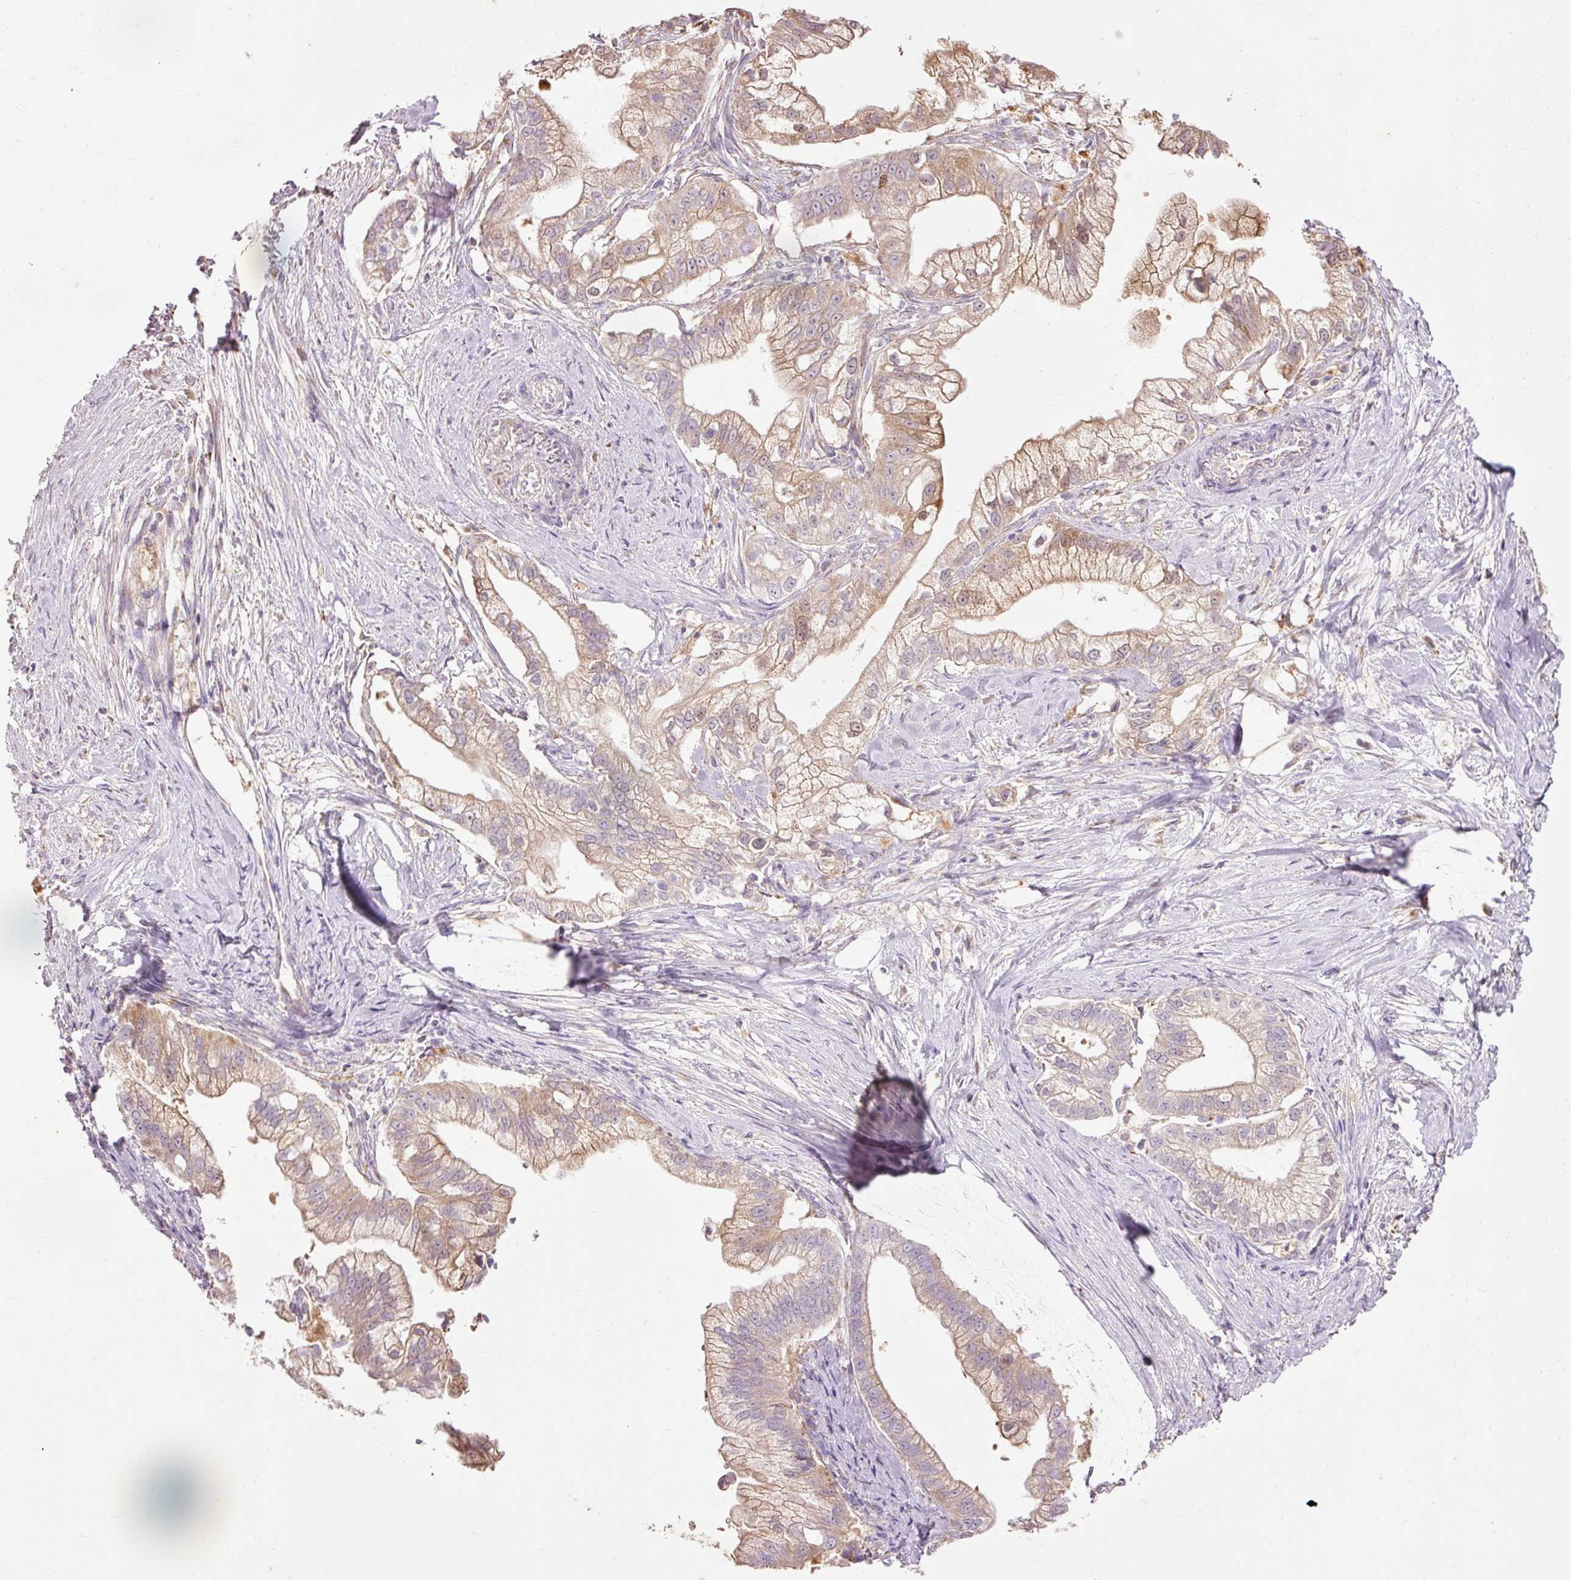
{"staining": {"intensity": "moderate", "quantity": "25%-75%", "location": "cytoplasmic/membranous"}, "tissue": "pancreatic cancer", "cell_type": "Tumor cells", "image_type": "cancer", "snomed": [{"axis": "morphology", "description": "Adenocarcinoma, NOS"}, {"axis": "topography", "description": "Pancreas"}], "caption": "DAB (3,3'-diaminobenzidine) immunohistochemical staining of human pancreatic cancer (adenocarcinoma) displays moderate cytoplasmic/membranous protein expression in about 25%-75% of tumor cells.", "gene": "PRDX5", "patient": {"sex": "male", "age": 70}}